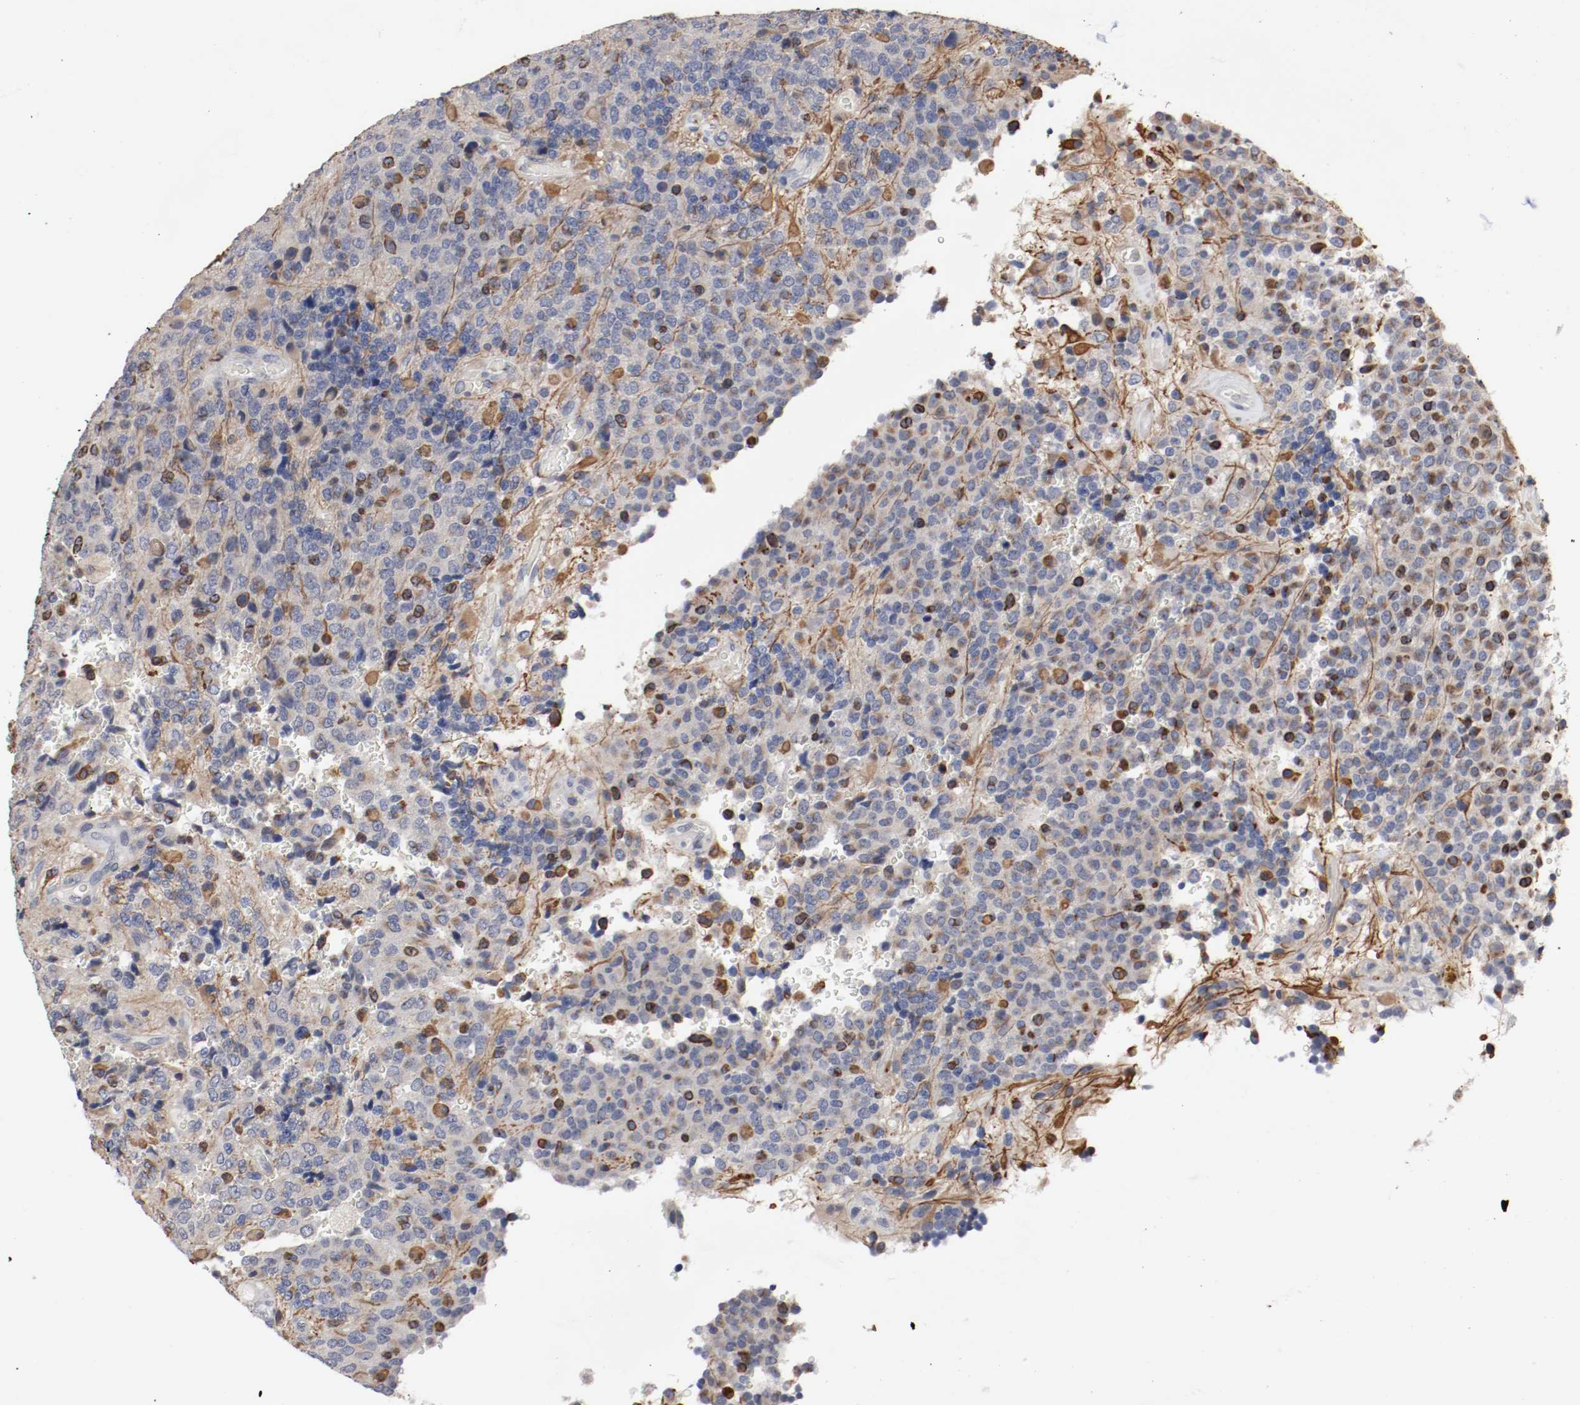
{"staining": {"intensity": "strong", "quantity": "25%-75%", "location": "cytoplasmic/membranous,nuclear"}, "tissue": "glioma", "cell_type": "Tumor cells", "image_type": "cancer", "snomed": [{"axis": "morphology", "description": "Glioma, malignant, High grade"}, {"axis": "topography", "description": "pancreas cauda"}], "caption": "DAB (3,3'-diaminobenzidine) immunohistochemical staining of human glioma reveals strong cytoplasmic/membranous and nuclear protein staining in approximately 25%-75% of tumor cells. (DAB (3,3'-diaminobenzidine) IHC with brightfield microscopy, high magnification).", "gene": "CEBPE", "patient": {"sex": "male", "age": 60}}